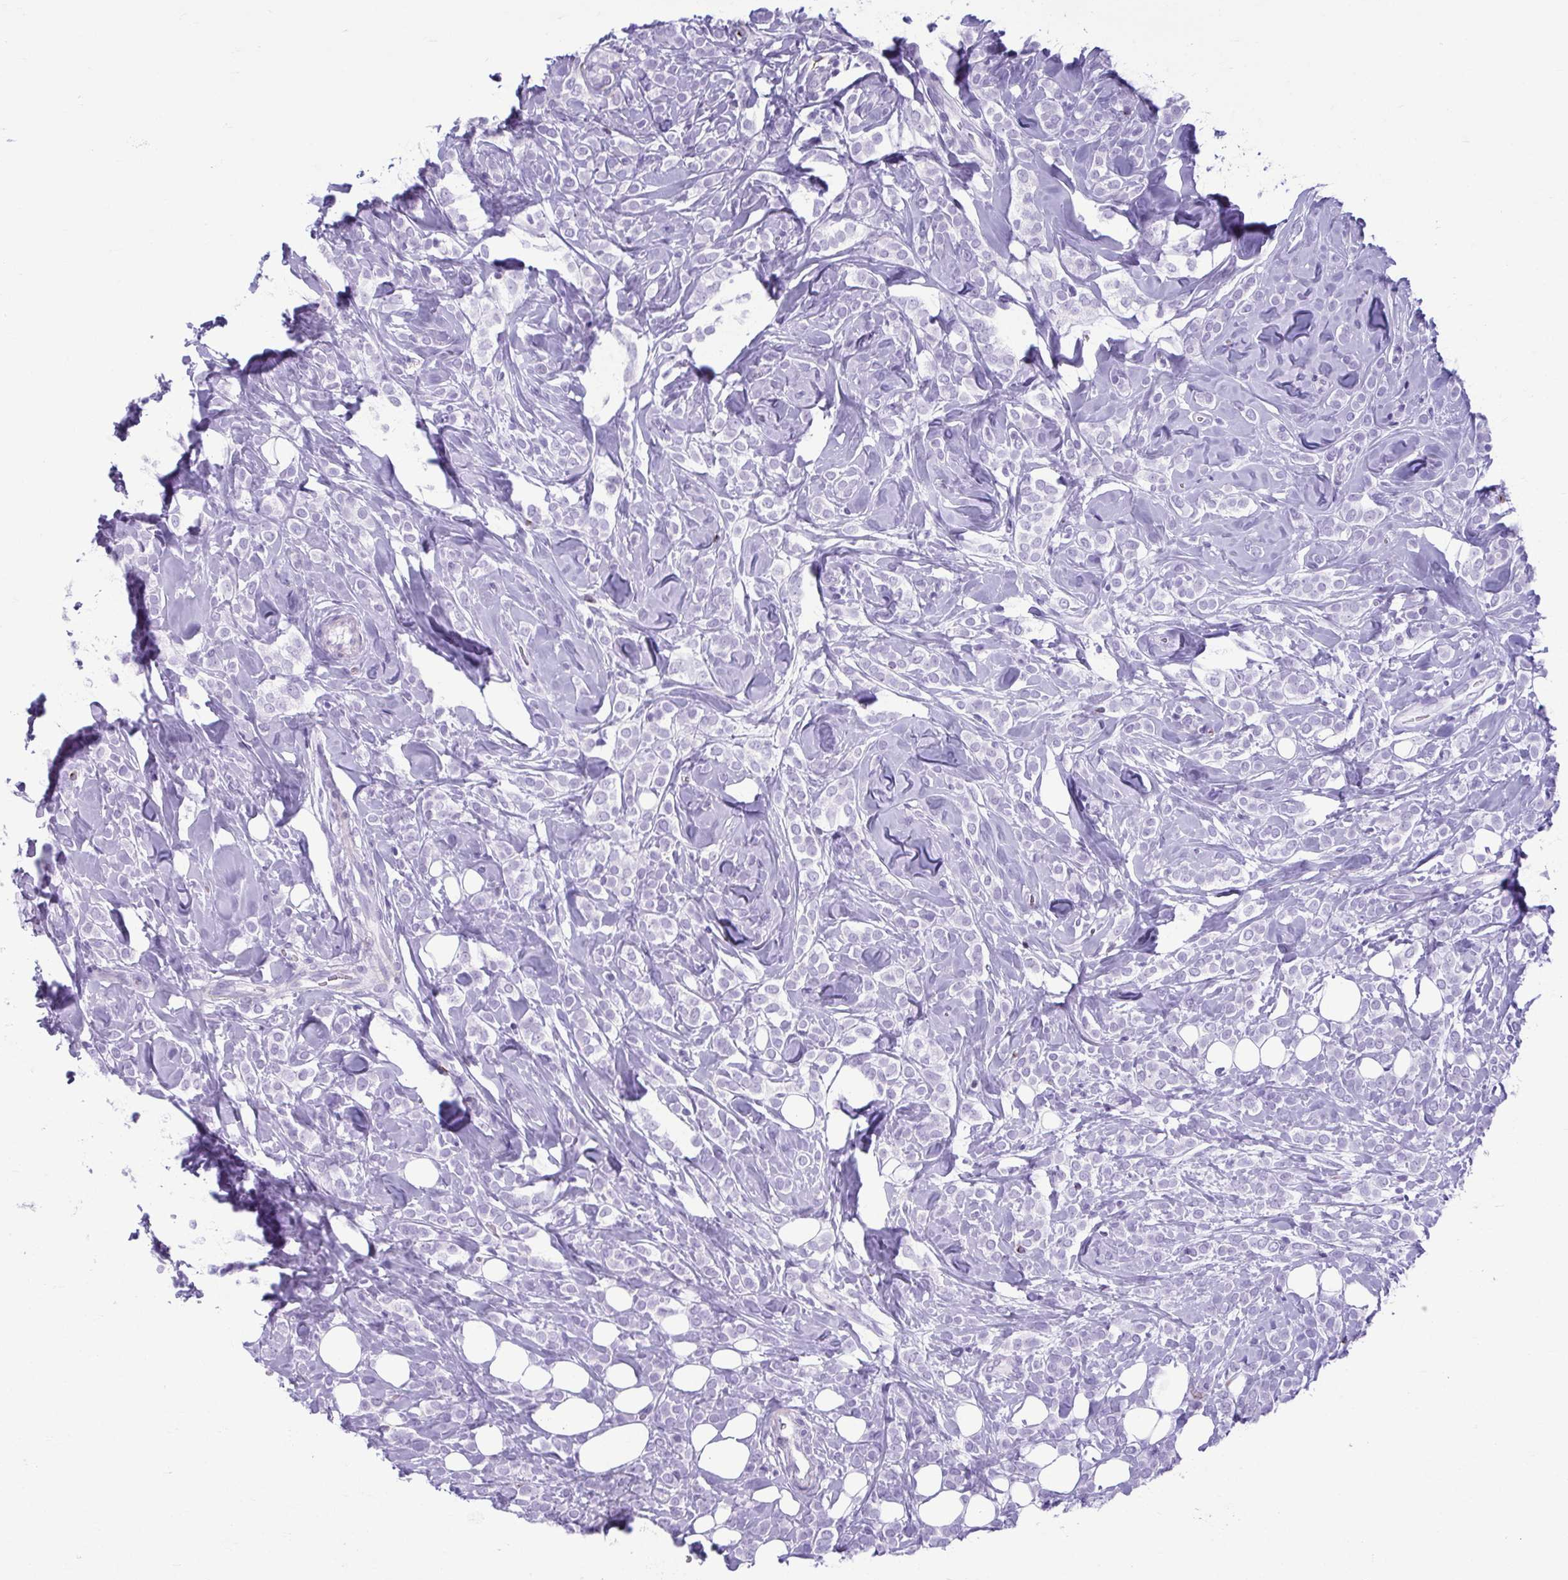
{"staining": {"intensity": "negative", "quantity": "none", "location": "none"}, "tissue": "breast cancer", "cell_type": "Tumor cells", "image_type": "cancer", "snomed": [{"axis": "morphology", "description": "Lobular carcinoma"}, {"axis": "topography", "description": "Breast"}], "caption": "Immunohistochemistry (IHC) photomicrograph of lobular carcinoma (breast) stained for a protein (brown), which reveals no positivity in tumor cells.", "gene": "TCEAL3", "patient": {"sex": "female", "age": 49}}